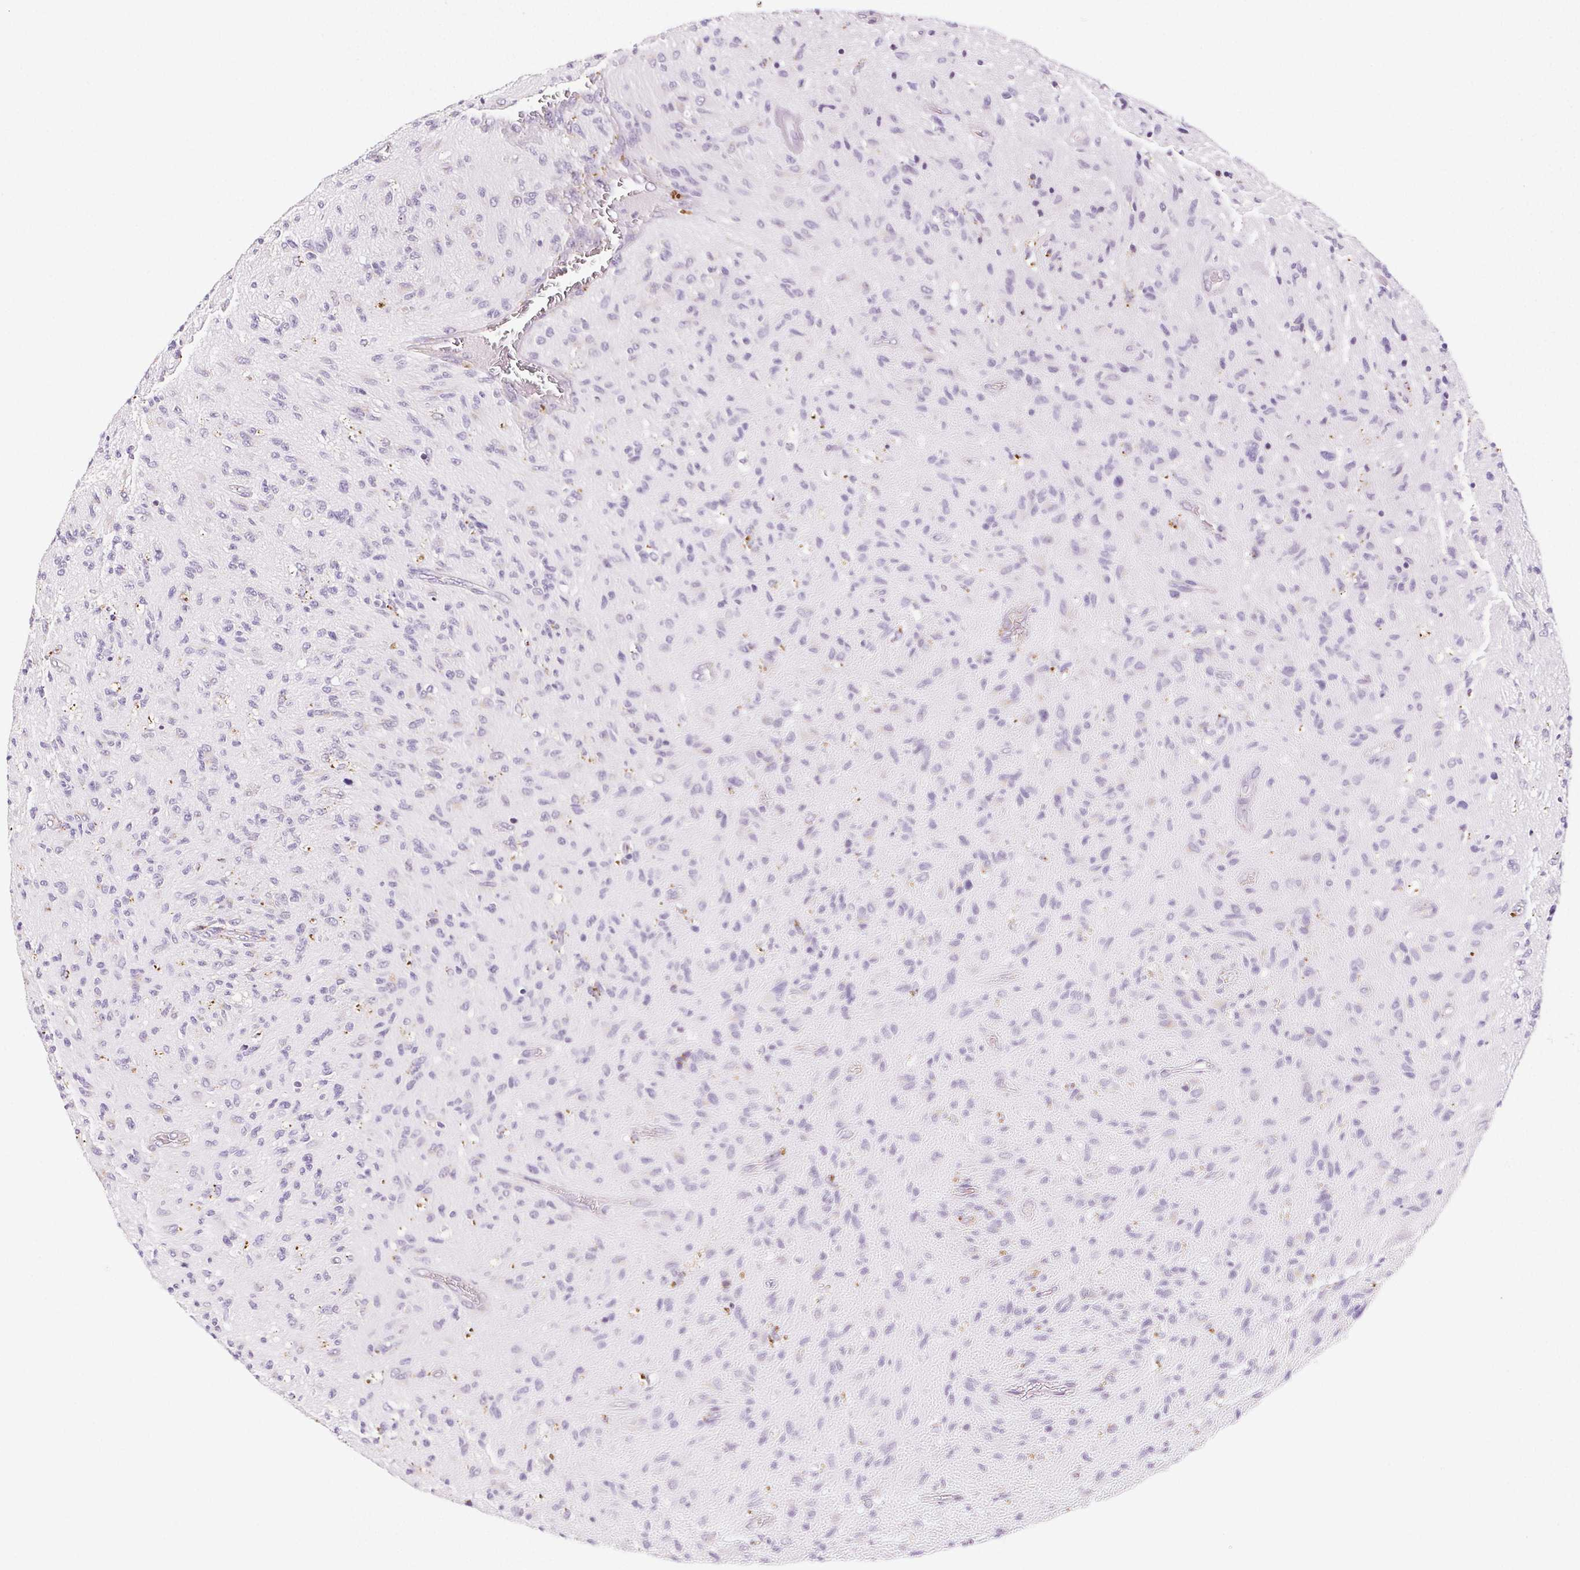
{"staining": {"intensity": "negative", "quantity": "none", "location": "none"}, "tissue": "glioma", "cell_type": "Tumor cells", "image_type": "cancer", "snomed": [{"axis": "morphology", "description": "Glioma, malignant, High grade"}, {"axis": "topography", "description": "Brain"}], "caption": "A micrograph of malignant high-grade glioma stained for a protein exhibits no brown staining in tumor cells.", "gene": "LIPA", "patient": {"sex": "male", "age": 54}}